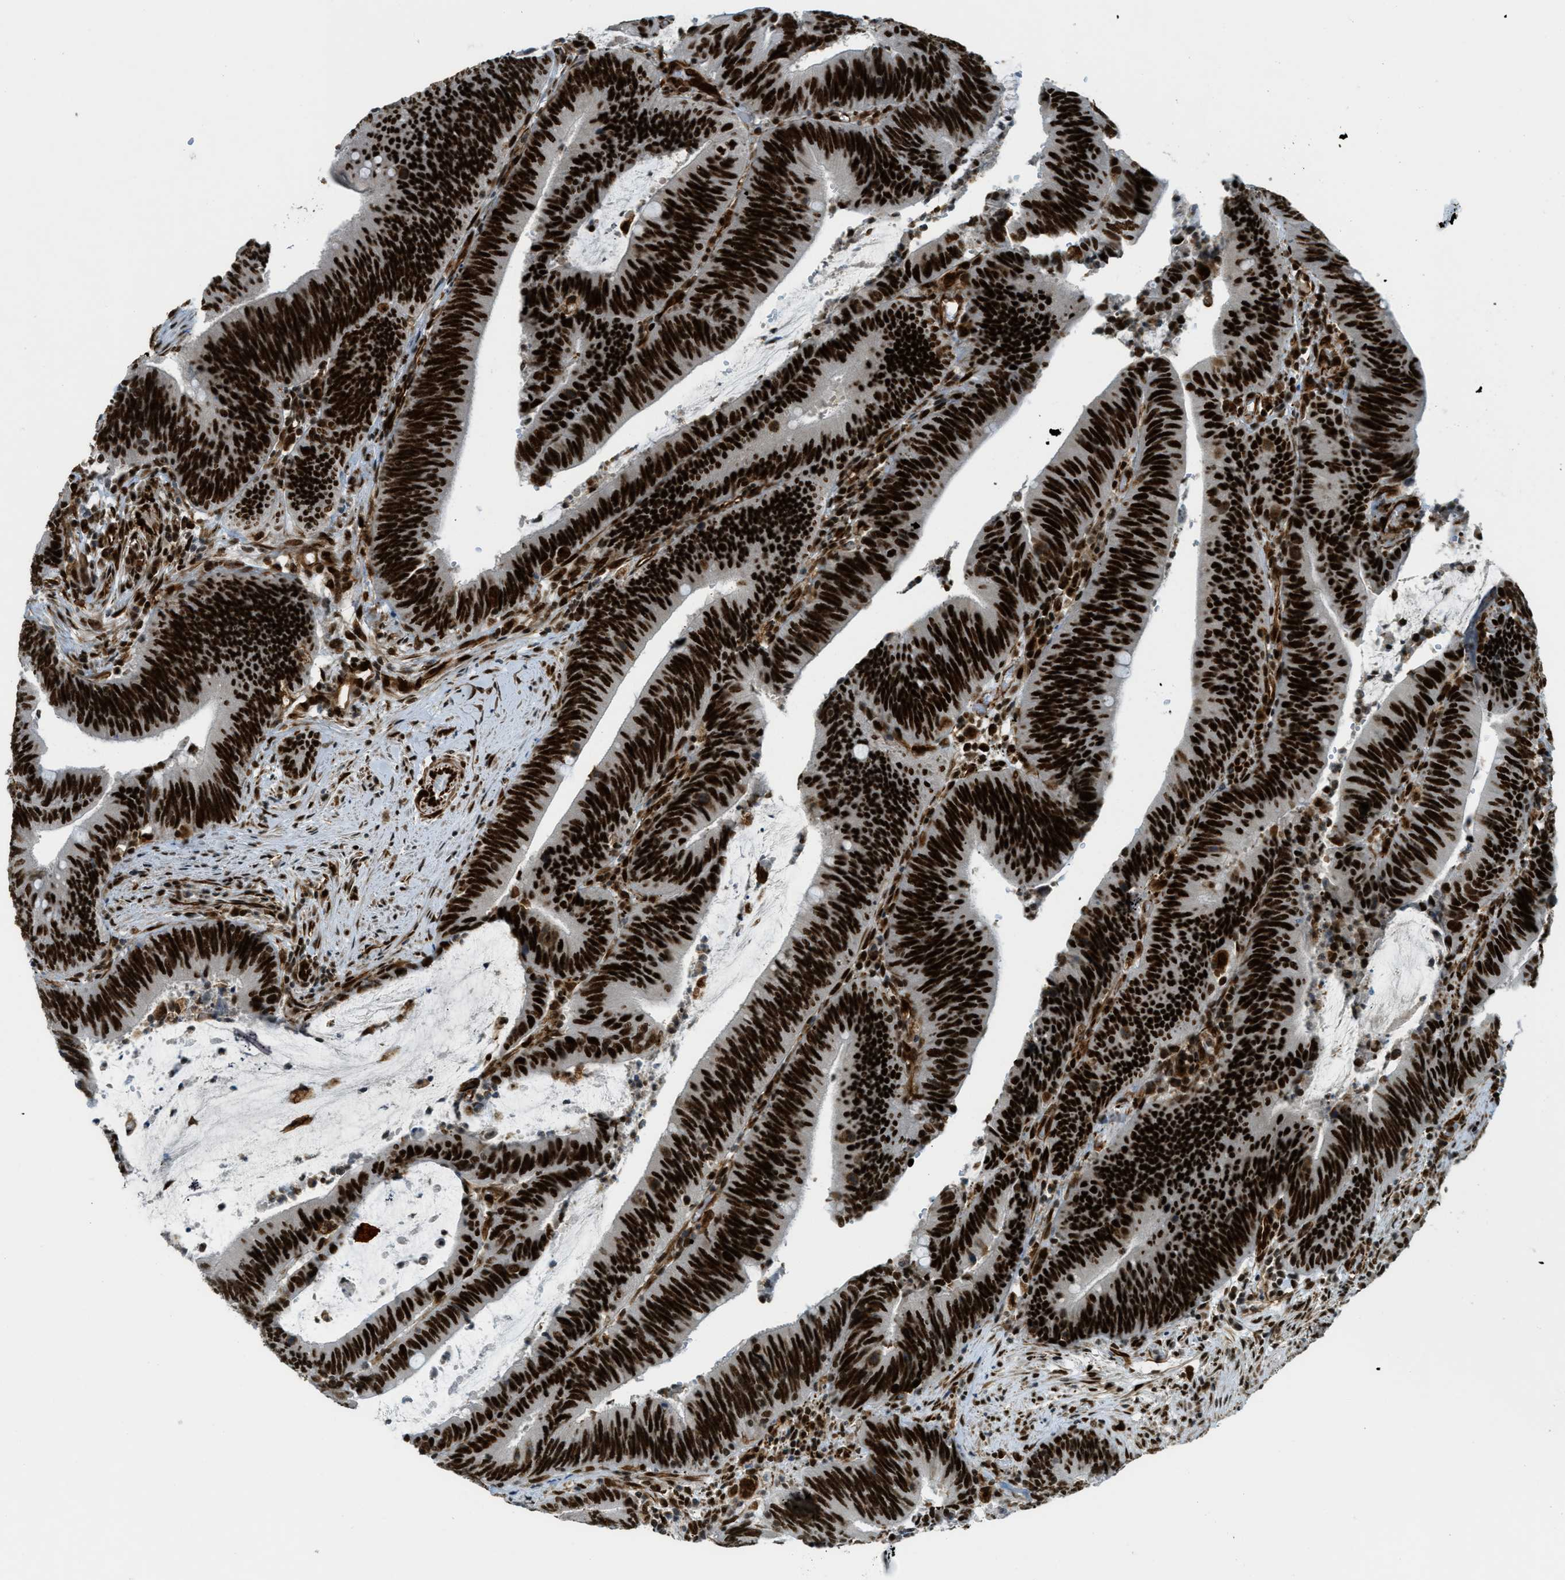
{"staining": {"intensity": "strong", "quantity": ">75%", "location": "nuclear"}, "tissue": "colorectal cancer", "cell_type": "Tumor cells", "image_type": "cancer", "snomed": [{"axis": "morphology", "description": "Normal tissue, NOS"}, {"axis": "morphology", "description": "Adenocarcinoma, NOS"}, {"axis": "topography", "description": "Rectum"}], "caption": "Colorectal cancer (adenocarcinoma) stained with a brown dye shows strong nuclear positive expression in about >75% of tumor cells.", "gene": "ZFR", "patient": {"sex": "female", "age": 66}}